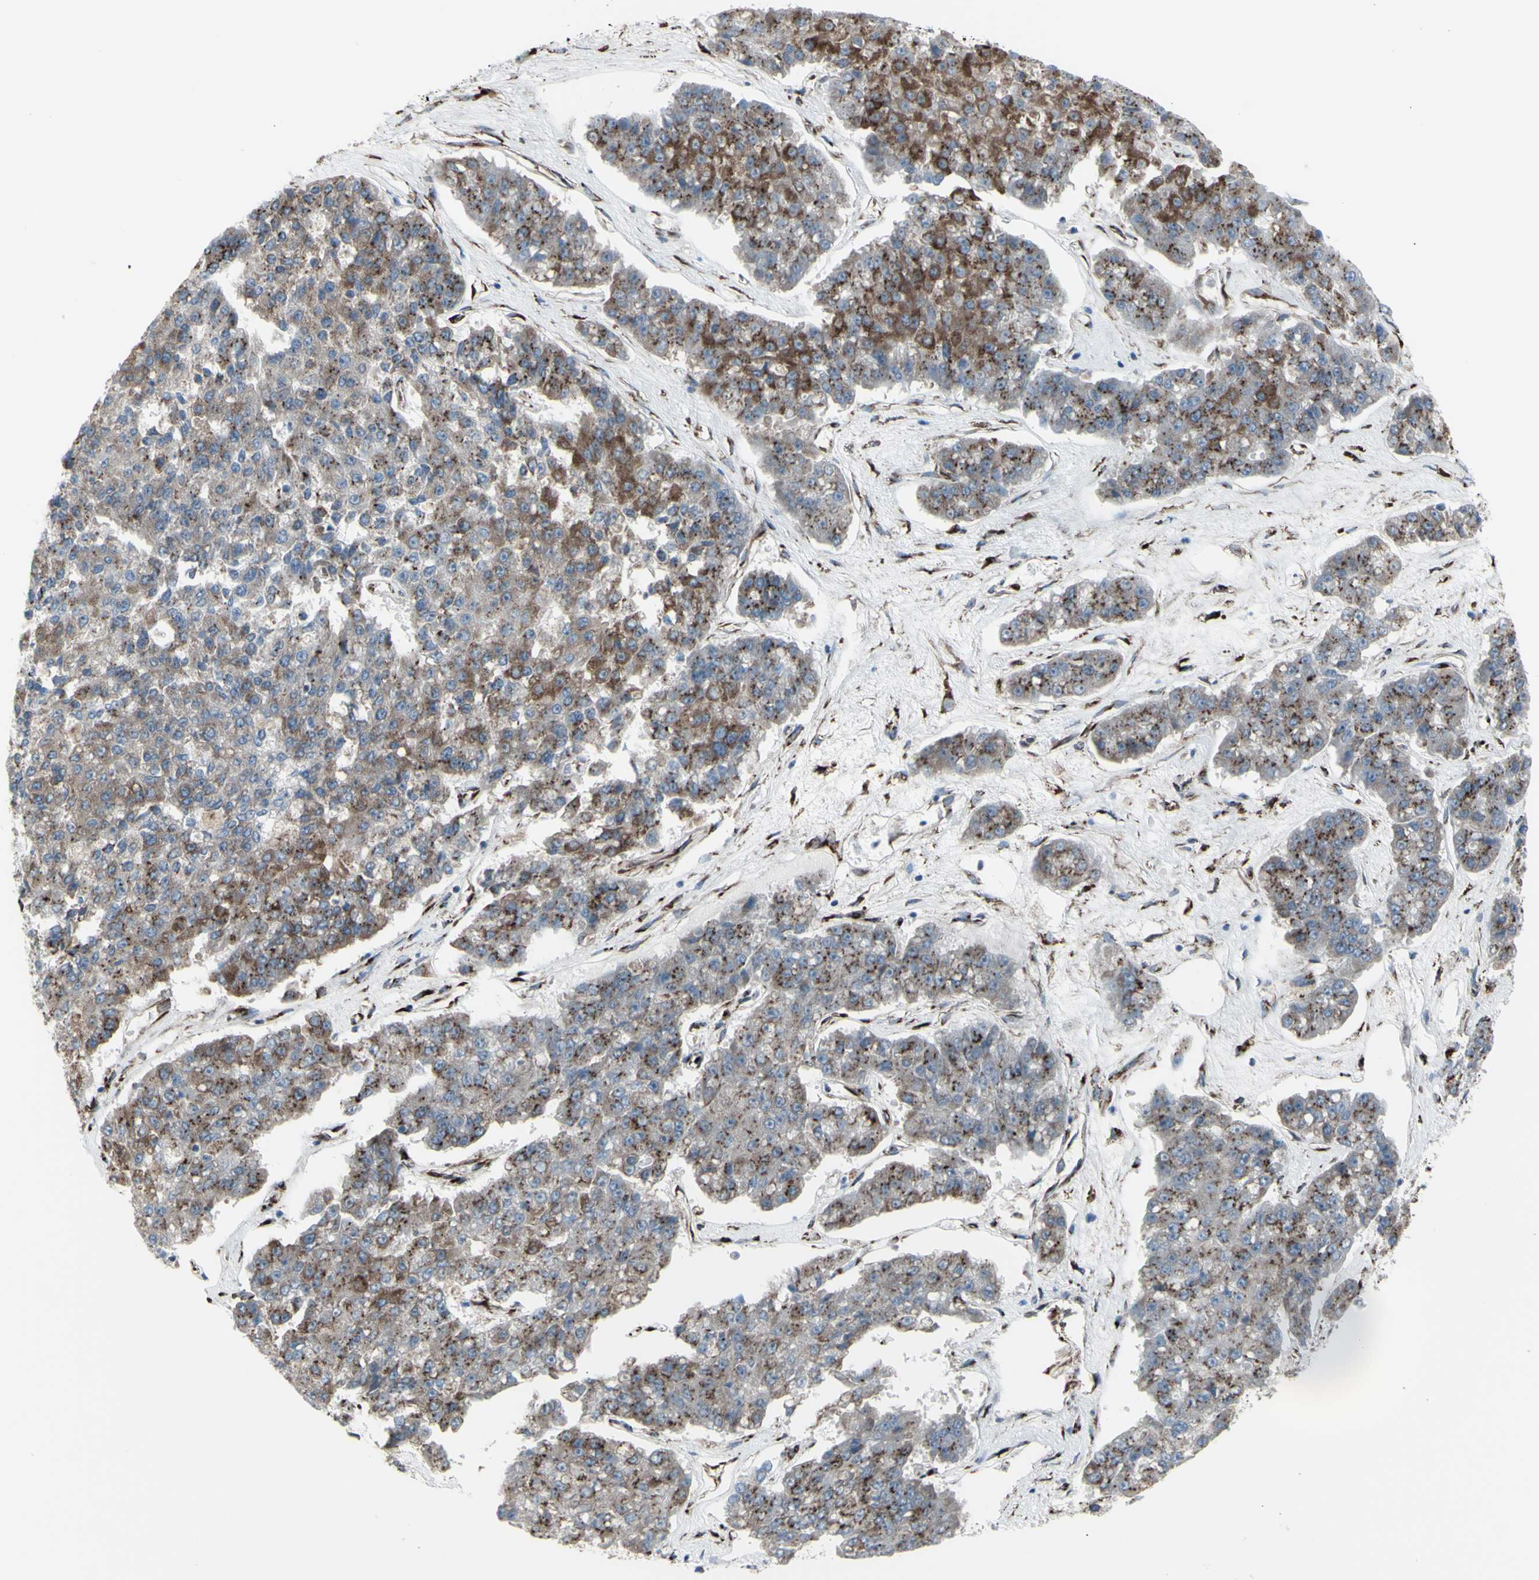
{"staining": {"intensity": "moderate", "quantity": ">75%", "location": "cytoplasmic/membranous"}, "tissue": "pancreatic cancer", "cell_type": "Tumor cells", "image_type": "cancer", "snomed": [{"axis": "morphology", "description": "Adenocarcinoma, NOS"}, {"axis": "topography", "description": "Pancreas"}], "caption": "Immunohistochemical staining of pancreatic cancer (adenocarcinoma) demonstrates moderate cytoplasmic/membranous protein positivity in approximately >75% of tumor cells.", "gene": "GLG1", "patient": {"sex": "male", "age": 50}}